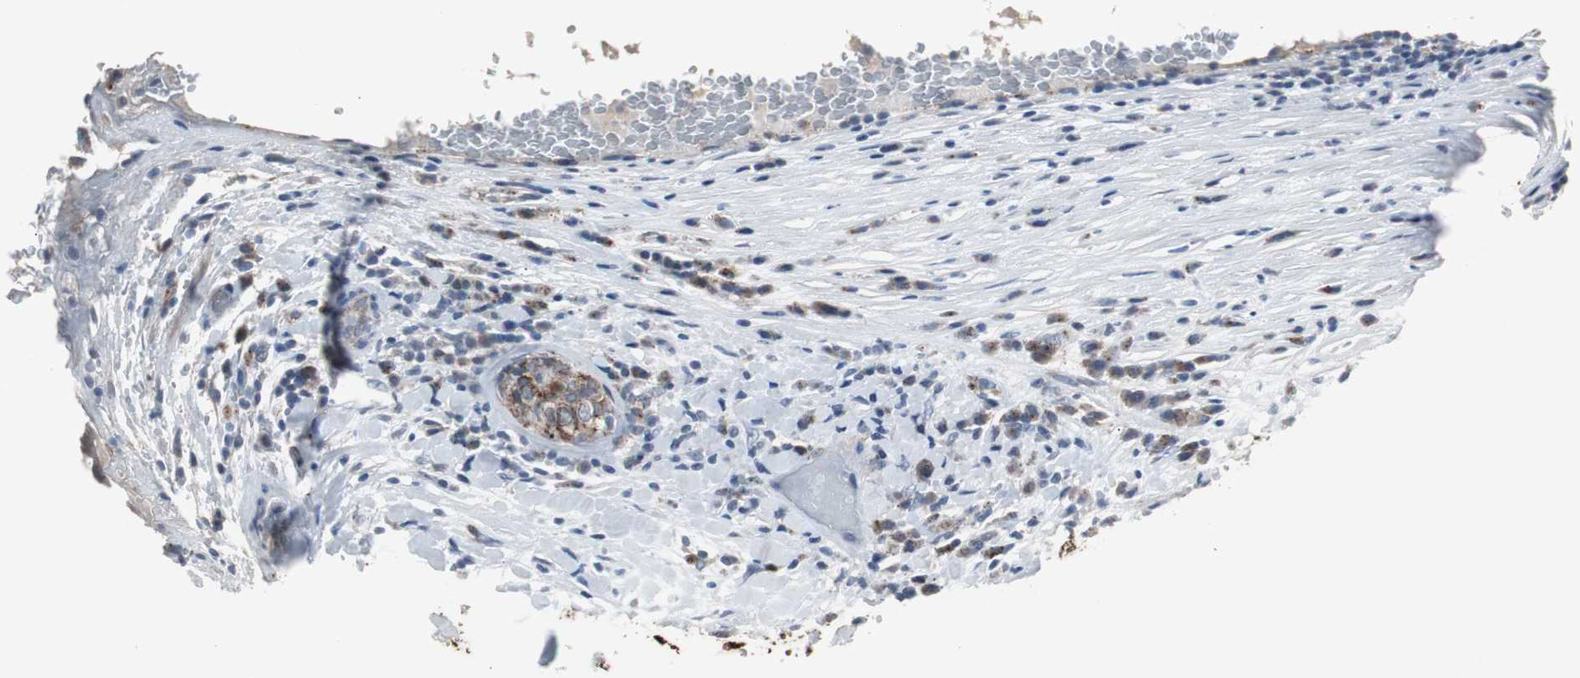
{"staining": {"intensity": "strong", "quantity": ">75%", "location": "cytoplasmic/membranous"}, "tissue": "thyroid cancer", "cell_type": "Tumor cells", "image_type": "cancer", "snomed": [{"axis": "morphology", "description": "Papillary adenocarcinoma, NOS"}, {"axis": "topography", "description": "Thyroid gland"}], "caption": "Human thyroid cancer stained for a protein (brown) shows strong cytoplasmic/membranous positive positivity in about >75% of tumor cells.", "gene": "GBA1", "patient": {"sex": "female", "age": 30}}